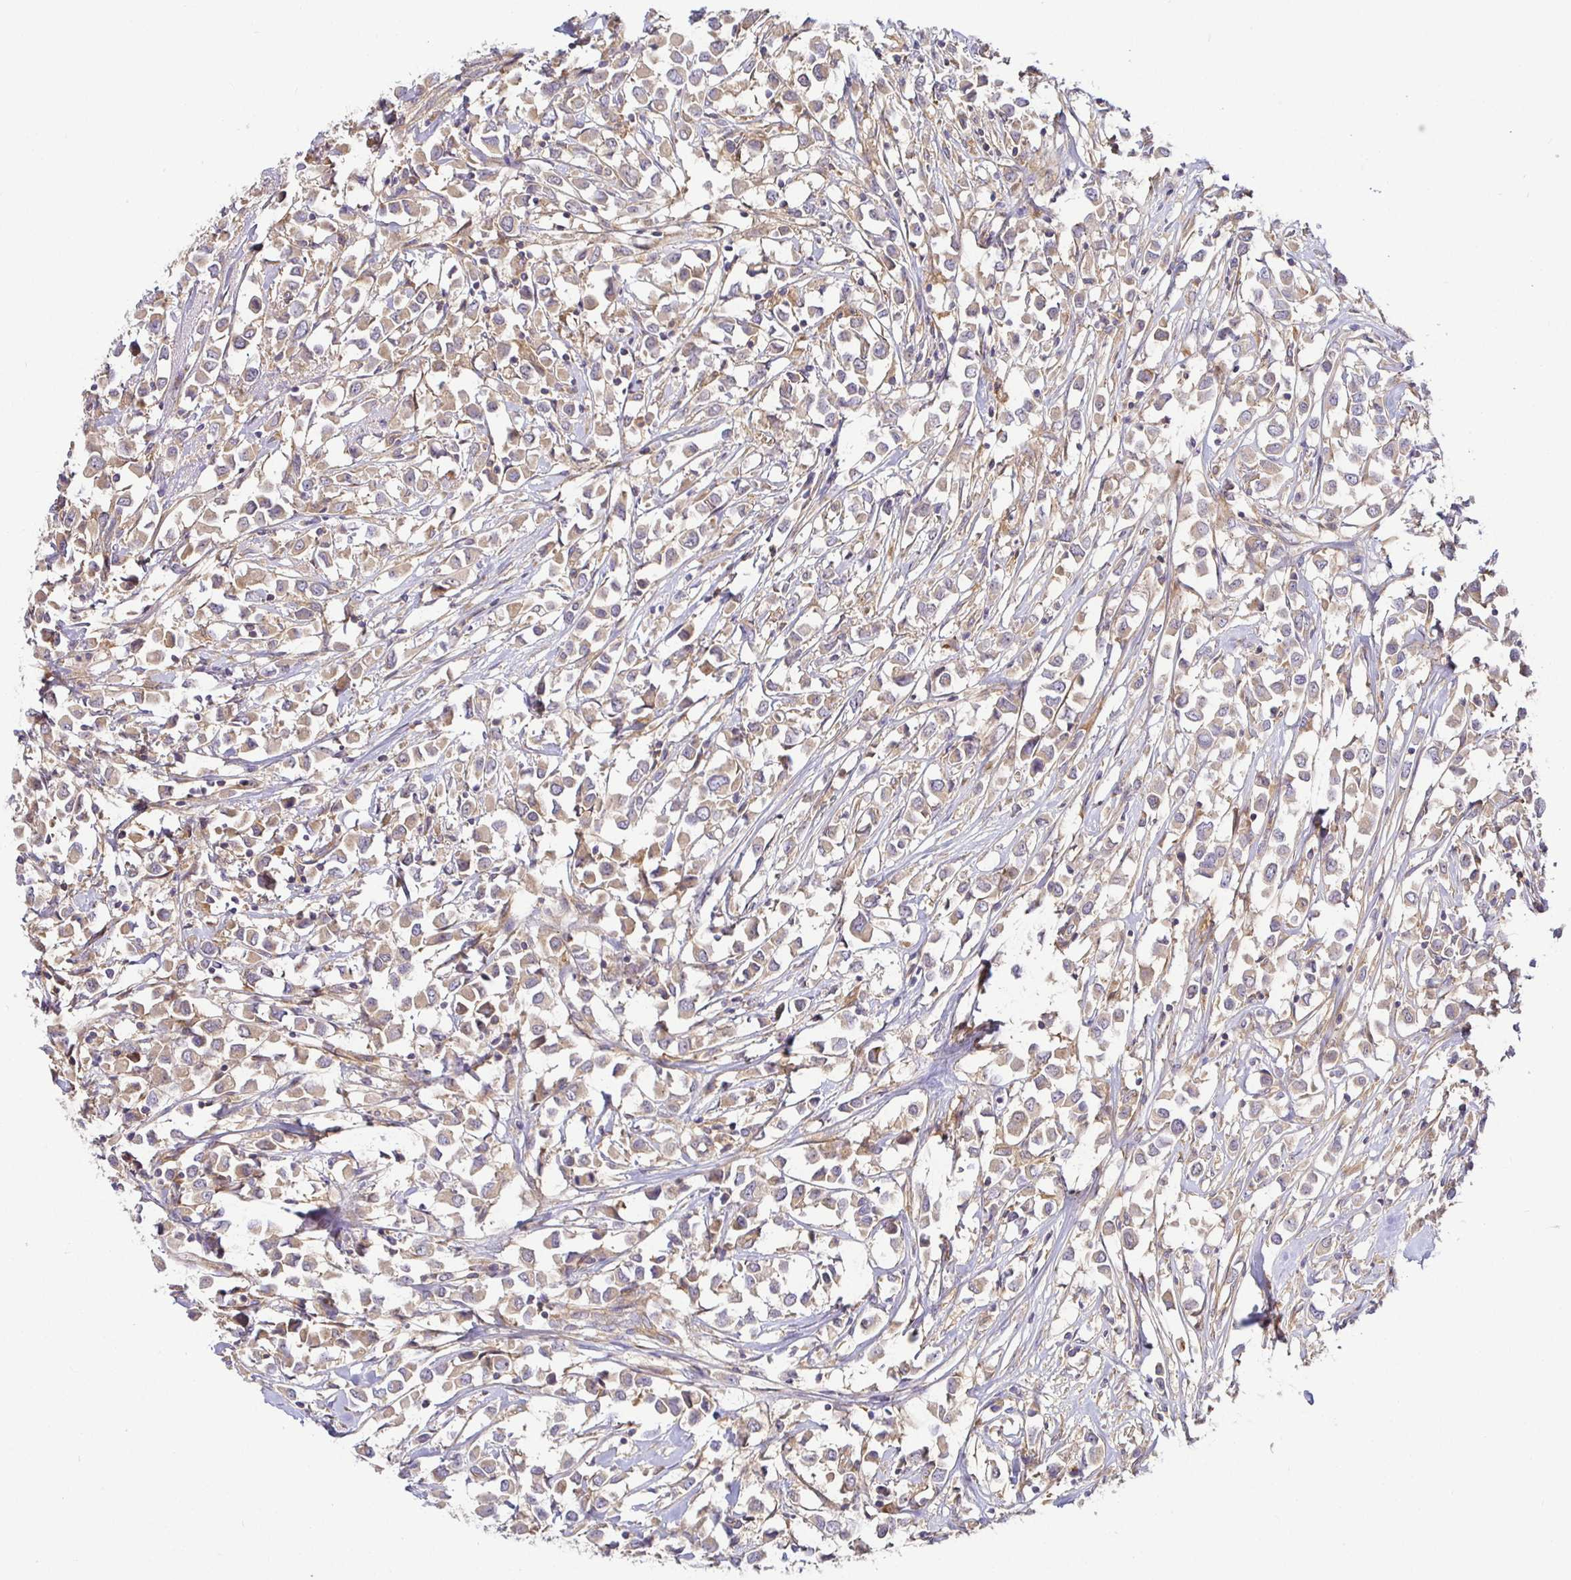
{"staining": {"intensity": "weak", "quantity": ">75%", "location": "cytoplasmic/membranous"}, "tissue": "breast cancer", "cell_type": "Tumor cells", "image_type": "cancer", "snomed": [{"axis": "morphology", "description": "Duct carcinoma"}, {"axis": "topography", "description": "Breast"}], "caption": "Human breast cancer (infiltrating ductal carcinoma) stained with a brown dye demonstrates weak cytoplasmic/membranous positive expression in approximately >75% of tumor cells.", "gene": "SNX8", "patient": {"sex": "female", "age": 61}}